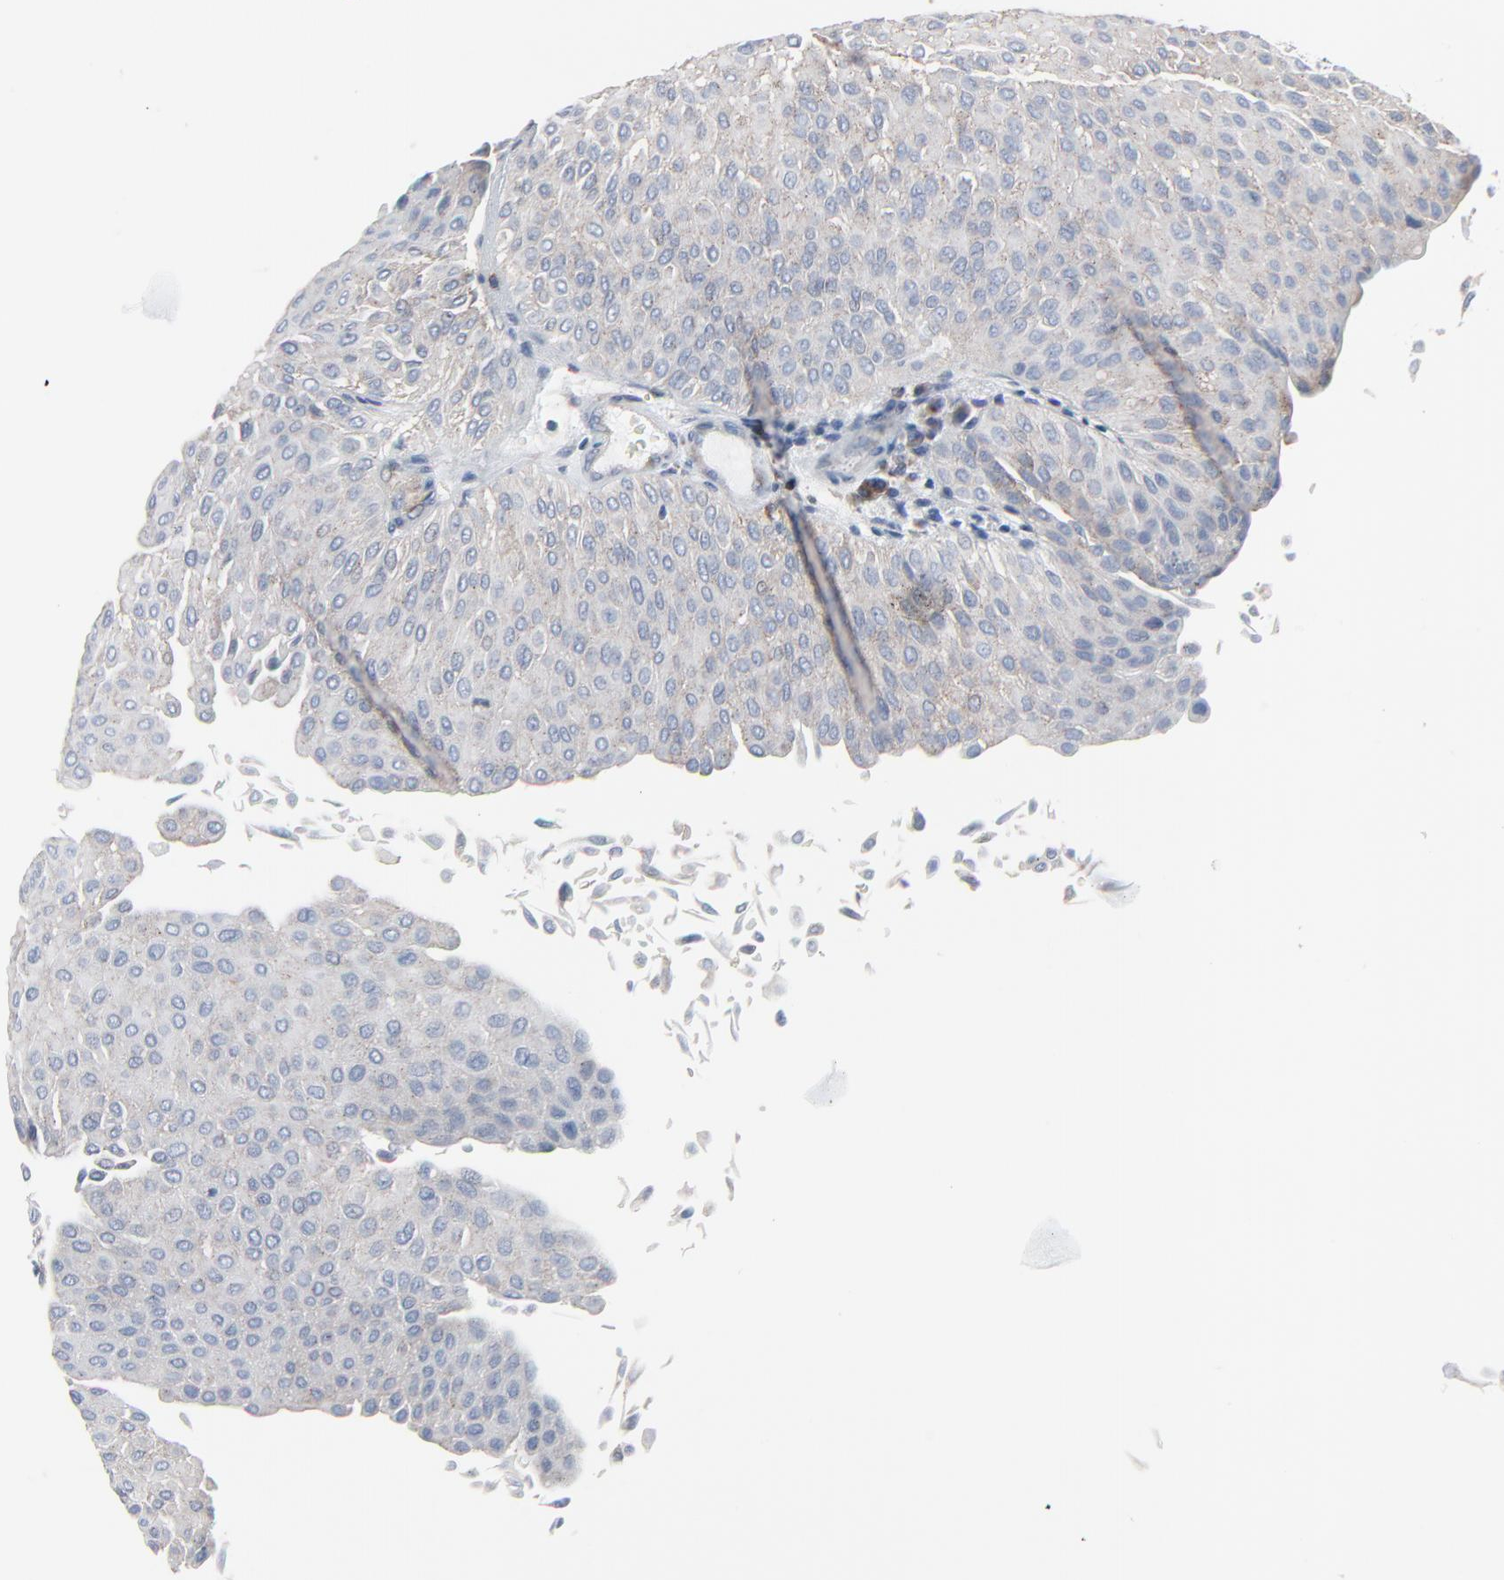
{"staining": {"intensity": "weak", "quantity": ">75%", "location": "cytoplasmic/membranous"}, "tissue": "urothelial cancer", "cell_type": "Tumor cells", "image_type": "cancer", "snomed": [{"axis": "morphology", "description": "Urothelial carcinoma, Low grade"}, {"axis": "topography", "description": "Urinary bladder"}], "caption": "Protein staining displays weak cytoplasmic/membranous positivity in about >75% of tumor cells in urothelial cancer. The protein of interest is shown in brown color, while the nuclei are stained blue.", "gene": "OPTN", "patient": {"sex": "male", "age": 64}}